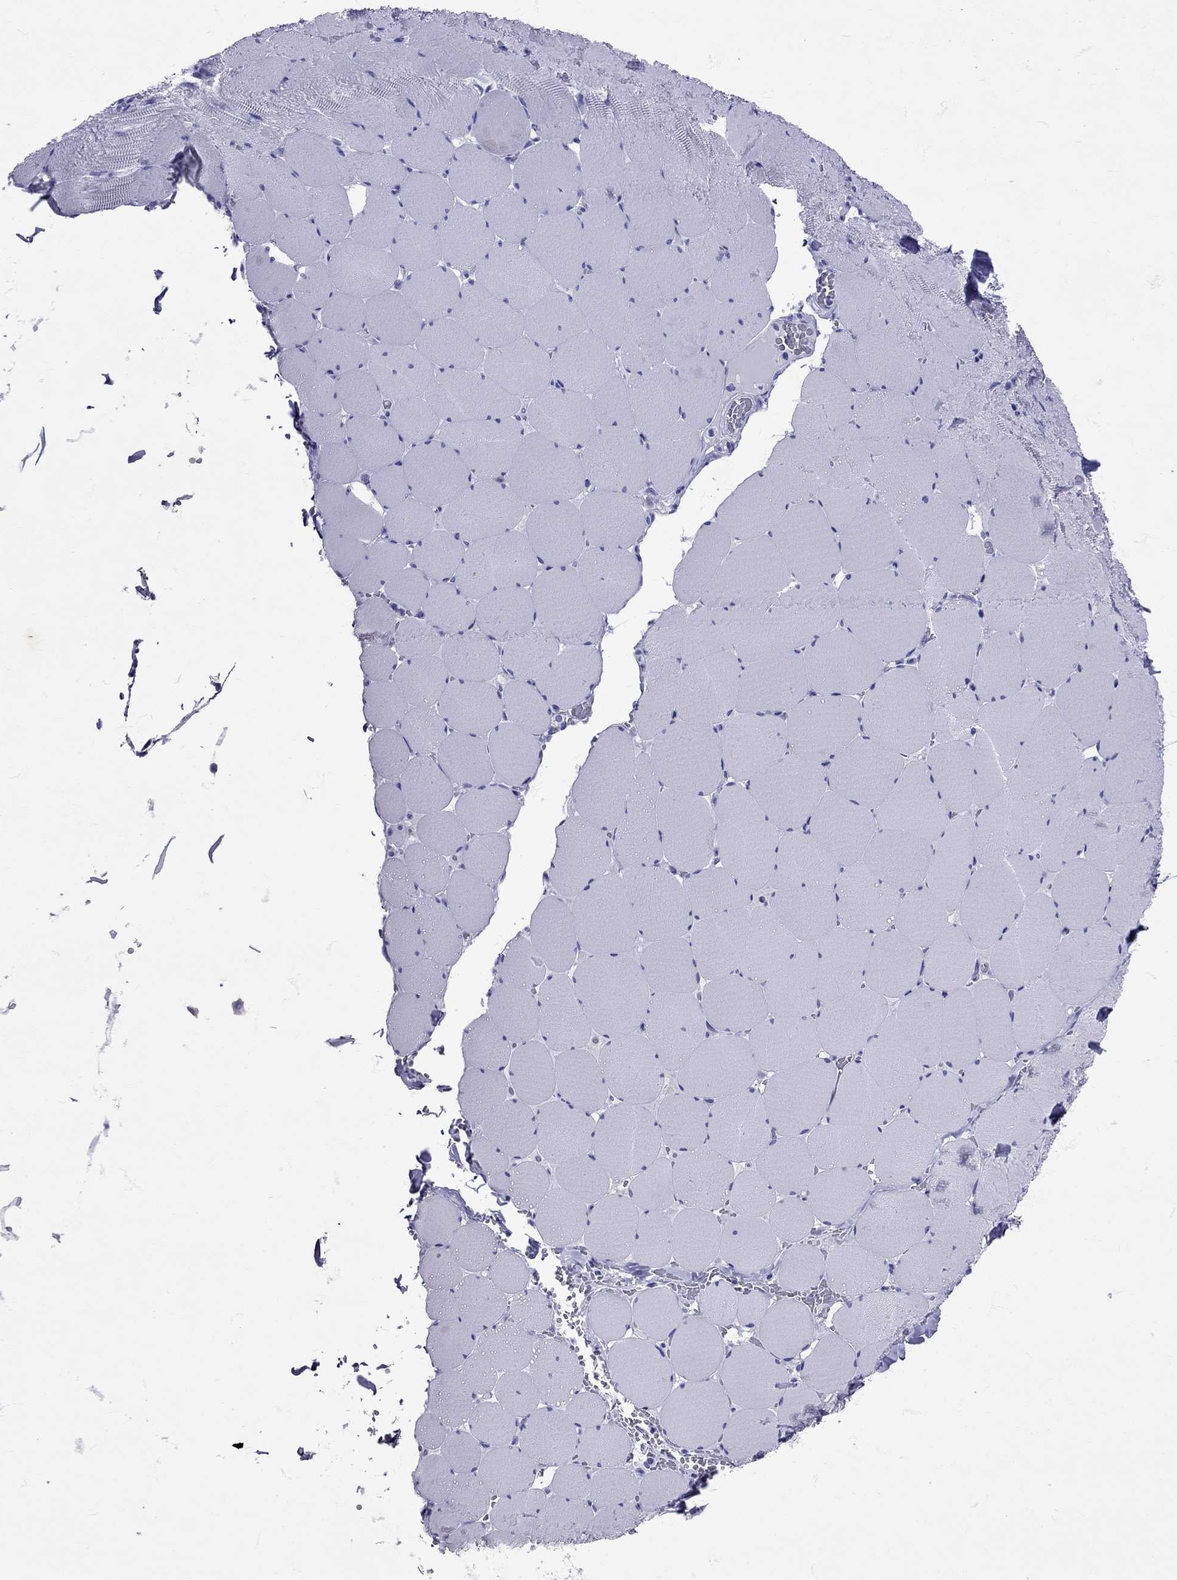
{"staining": {"intensity": "negative", "quantity": "none", "location": "none"}, "tissue": "skeletal muscle", "cell_type": "Myocytes", "image_type": "normal", "snomed": [{"axis": "morphology", "description": "Normal tissue, NOS"}, {"axis": "morphology", "description": "Malignant melanoma, Metastatic site"}, {"axis": "topography", "description": "Skeletal muscle"}], "caption": "Immunohistochemistry image of unremarkable skeletal muscle: skeletal muscle stained with DAB (3,3'-diaminobenzidine) reveals no significant protein expression in myocytes. (Stains: DAB (3,3'-diaminobenzidine) immunohistochemistry with hematoxylin counter stain, Microscopy: brightfield microscopy at high magnification).", "gene": "AVP", "patient": {"sex": "male", "age": 50}}